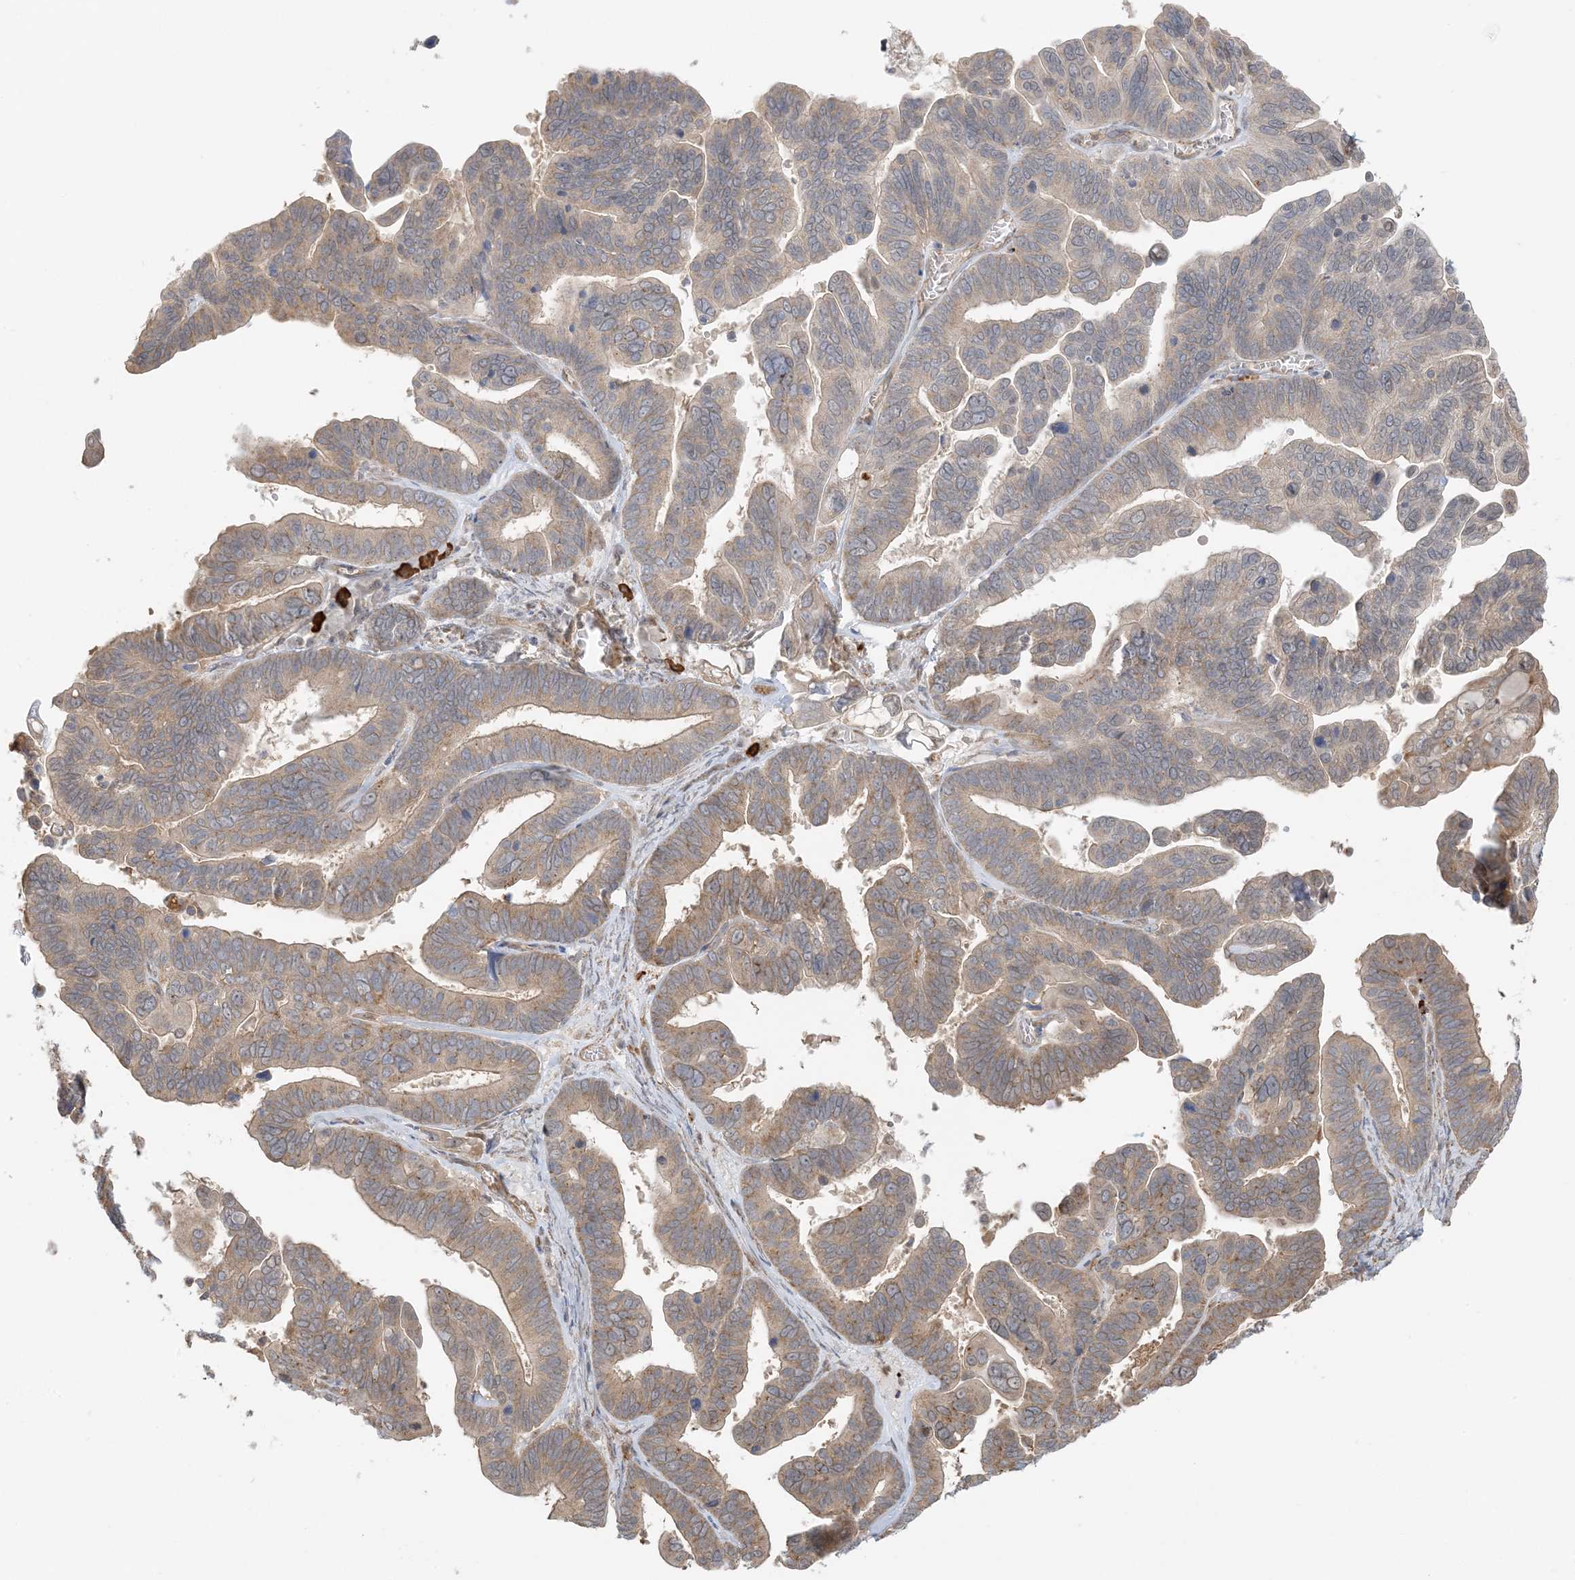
{"staining": {"intensity": "moderate", "quantity": "25%-75%", "location": "cytoplasmic/membranous"}, "tissue": "ovarian cancer", "cell_type": "Tumor cells", "image_type": "cancer", "snomed": [{"axis": "morphology", "description": "Cystadenocarcinoma, serous, NOS"}, {"axis": "topography", "description": "Ovary"}], "caption": "Immunohistochemistry staining of ovarian serous cystadenocarcinoma, which exhibits medium levels of moderate cytoplasmic/membranous expression in about 25%-75% of tumor cells indicating moderate cytoplasmic/membranous protein positivity. The staining was performed using DAB (brown) for protein detection and nuclei were counterstained in hematoxylin (blue).", "gene": "UBAP2L", "patient": {"sex": "female", "age": 56}}